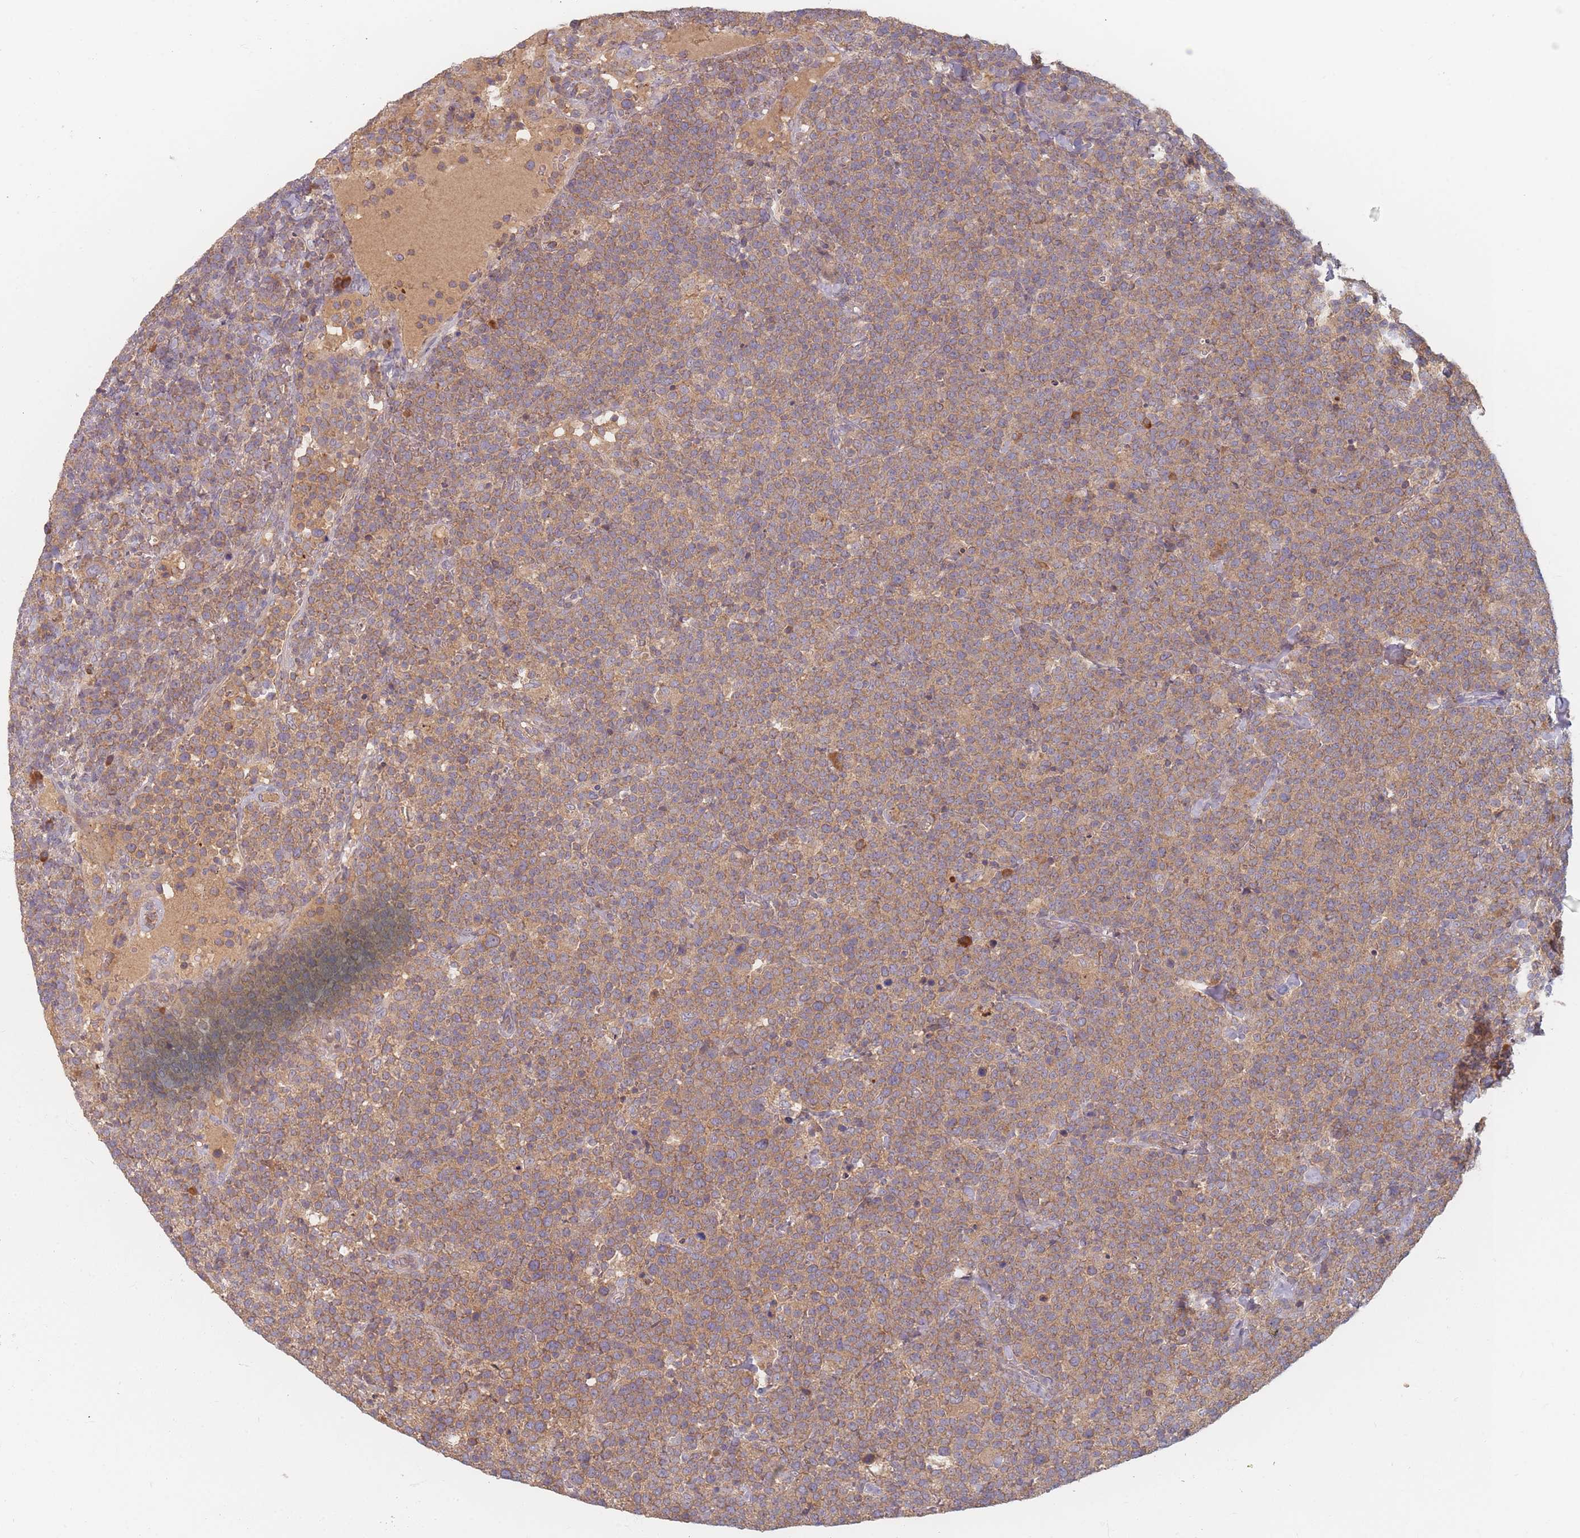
{"staining": {"intensity": "moderate", "quantity": ">75%", "location": "cytoplasmic/membranous"}, "tissue": "lymphoma", "cell_type": "Tumor cells", "image_type": "cancer", "snomed": [{"axis": "morphology", "description": "Malignant lymphoma, non-Hodgkin's type, High grade"}, {"axis": "topography", "description": "Lymph node"}], "caption": "High-power microscopy captured an immunohistochemistry photomicrograph of lymphoma, revealing moderate cytoplasmic/membranous staining in approximately >75% of tumor cells.", "gene": "SLC35F3", "patient": {"sex": "male", "age": 61}}